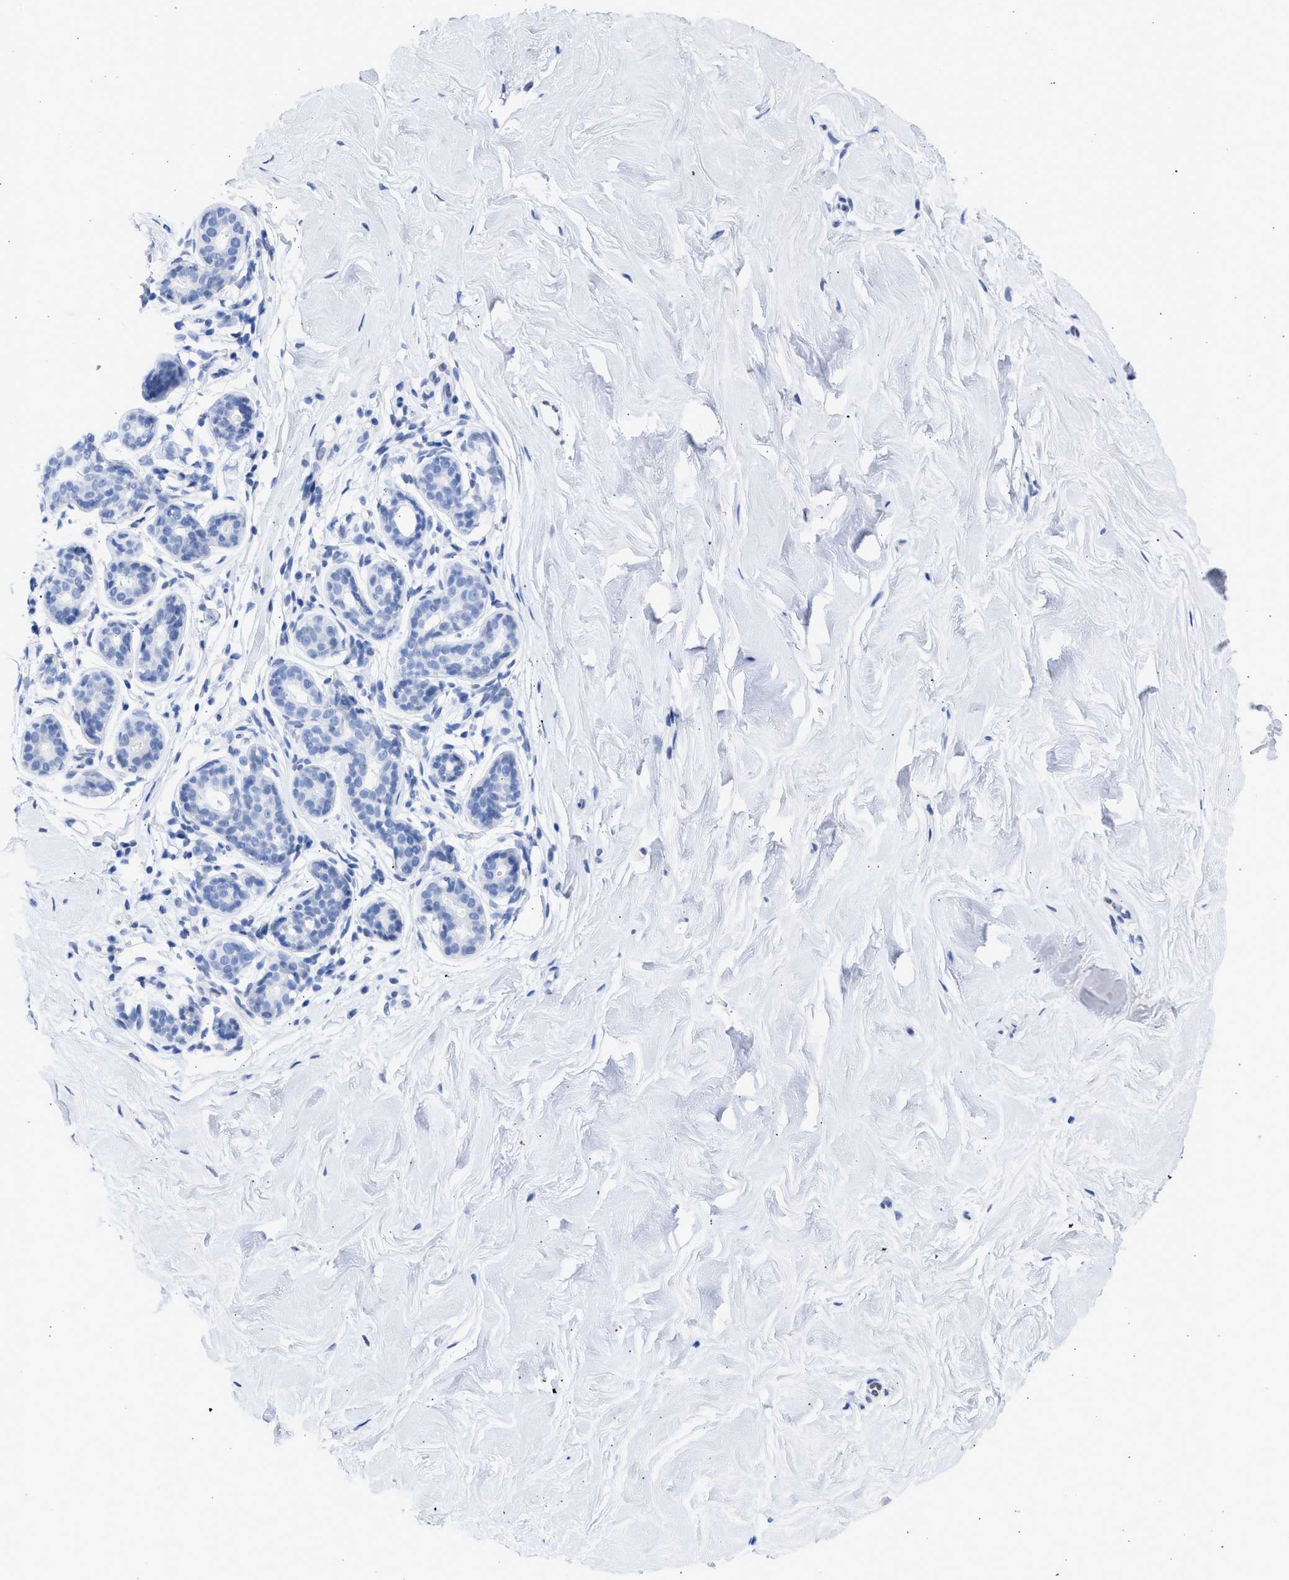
{"staining": {"intensity": "negative", "quantity": "none", "location": "none"}, "tissue": "breast", "cell_type": "Adipocytes", "image_type": "normal", "snomed": [{"axis": "morphology", "description": "Normal tissue, NOS"}, {"axis": "topography", "description": "Breast"}], "caption": "An image of breast stained for a protein reveals no brown staining in adipocytes. The staining is performed using DAB (3,3'-diaminobenzidine) brown chromogen with nuclei counter-stained in using hematoxylin.", "gene": "RSPH1", "patient": {"sex": "female", "age": 22}}